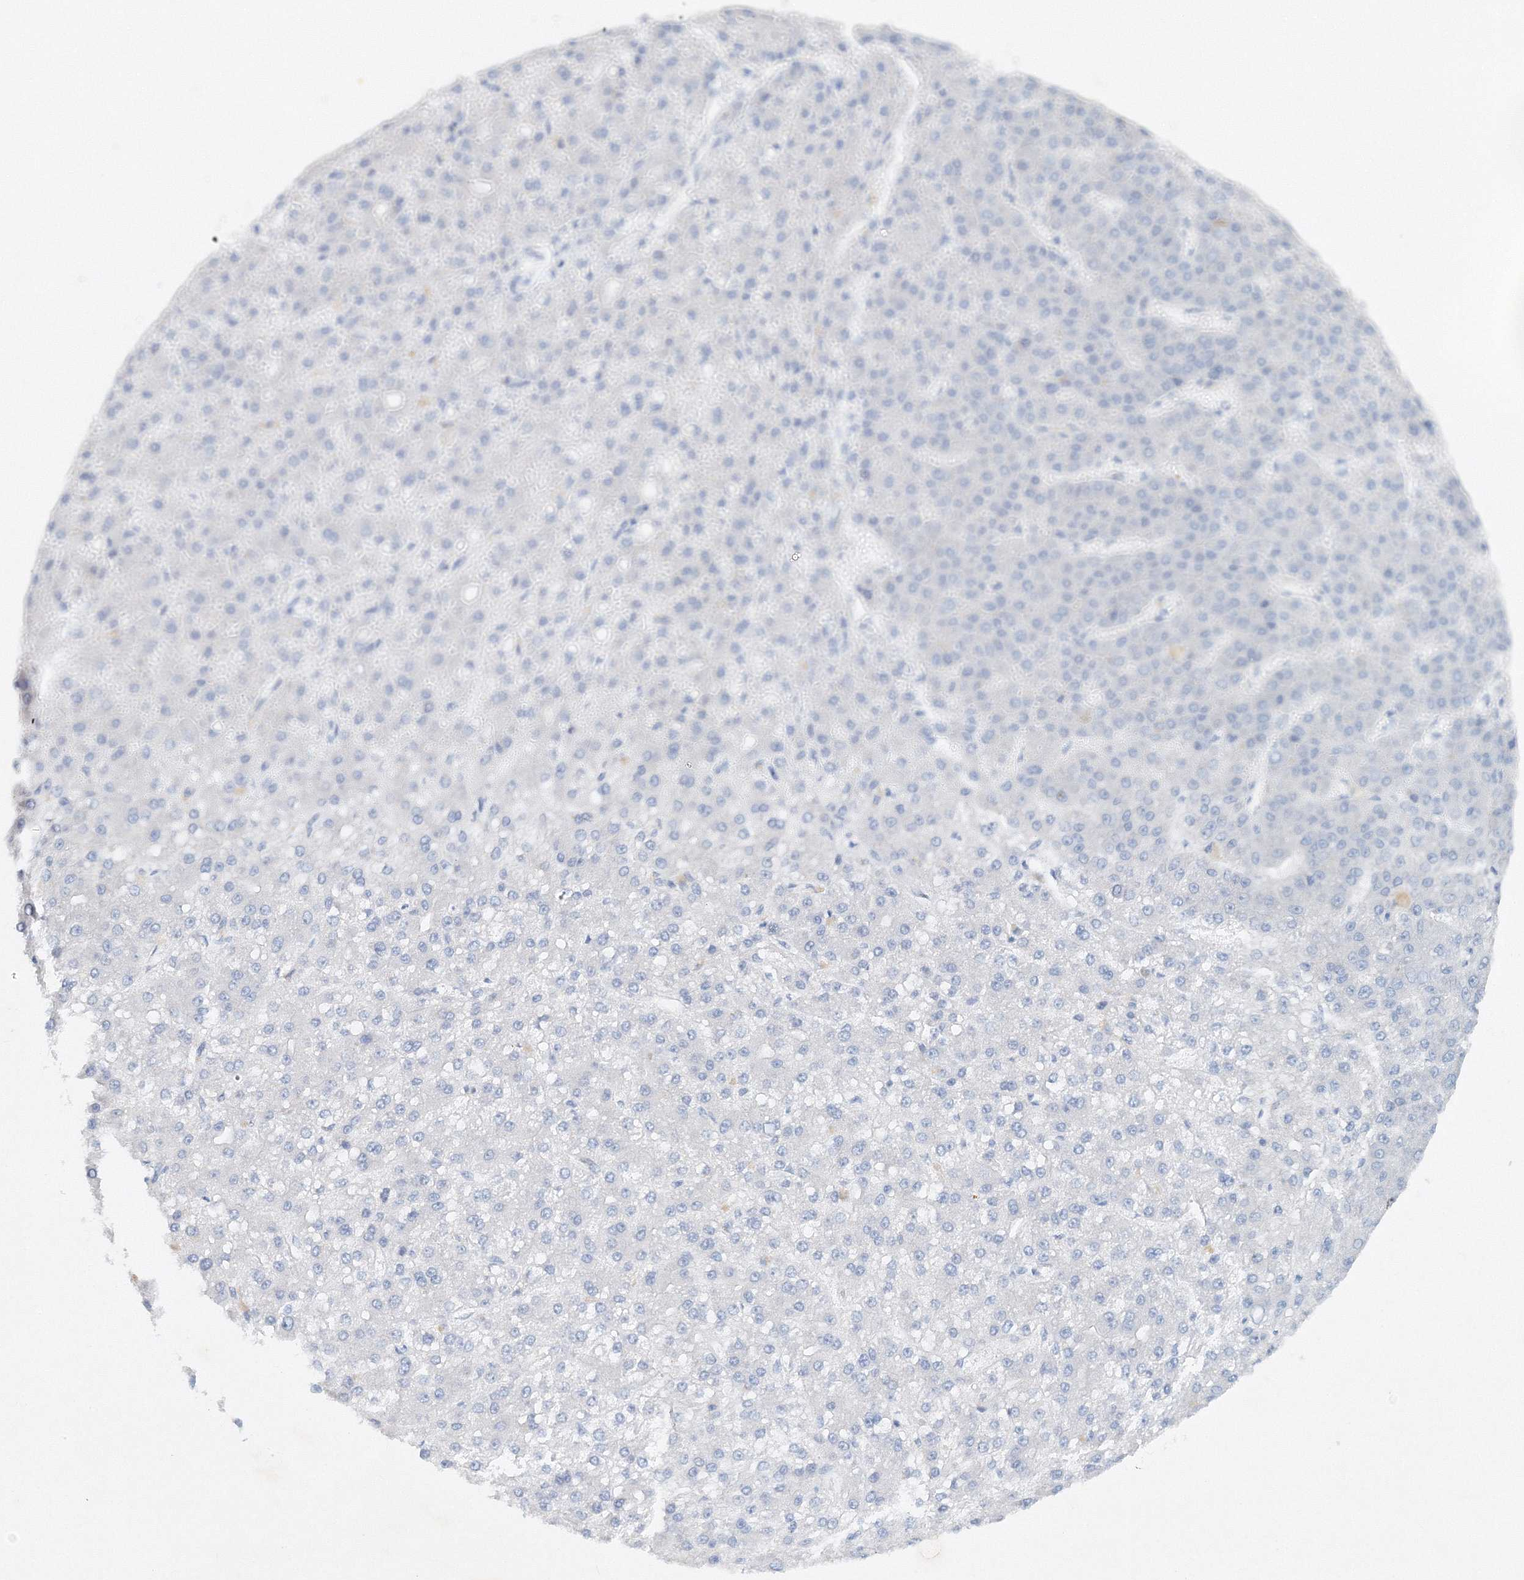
{"staining": {"intensity": "negative", "quantity": "none", "location": "none"}, "tissue": "liver cancer", "cell_type": "Tumor cells", "image_type": "cancer", "snomed": [{"axis": "morphology", "description": "Carcinoma, Hepatocellular, NOS"}, {"axis": "topography", "description": "Liver"}], "caption": "This is an immunohistochemistry (IHC) micrograph of human liver hepatocellular carcinoma. There is no positivity in tumor cells.", "gene": "SH3BP5", "patient": {"sex": "male", "age": 67}}